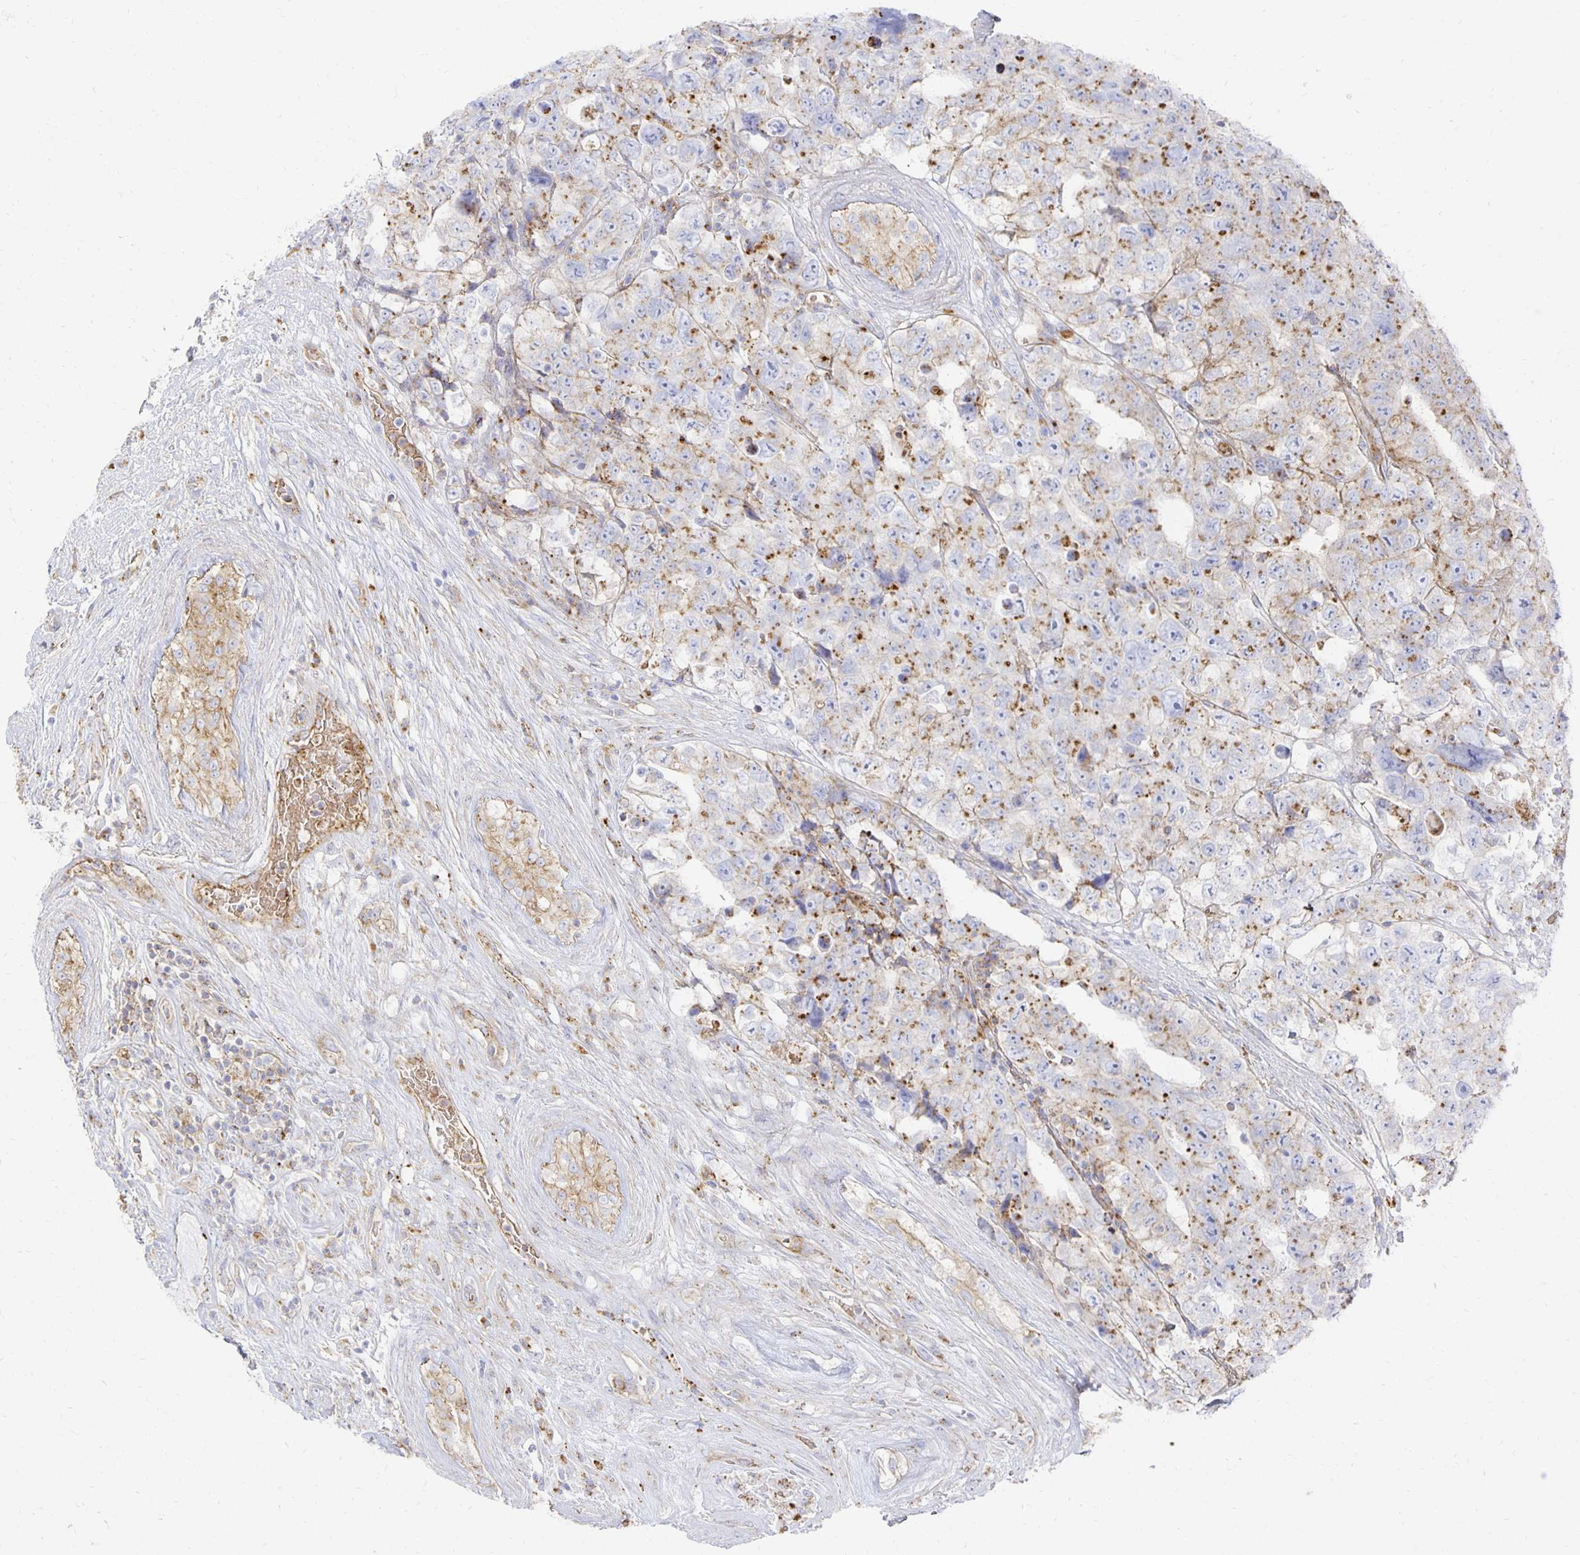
{"staining": {"intensity": "moderate", "quantity": "25%-75%", "location": "cytoplasmic/membranous"}, "tissue": "testis cancer", "cell_type": "Tumor cells", "image_type": "cancer", "snomed": [{"axis": "morphology", "description": "Carcinoma, Embryonal, NOS"}, {"axis": "topography", "description": "Testis"}], "caption": "DAB immunohistochemical staining of testis cancer (embryonal carcinoma) displays moderate cytoplasmic/membranous protein staining in approximately 25%-75% of tumor cells.", "gene": "TAAR1", "patient": {"sex": "male", "age": 24}}